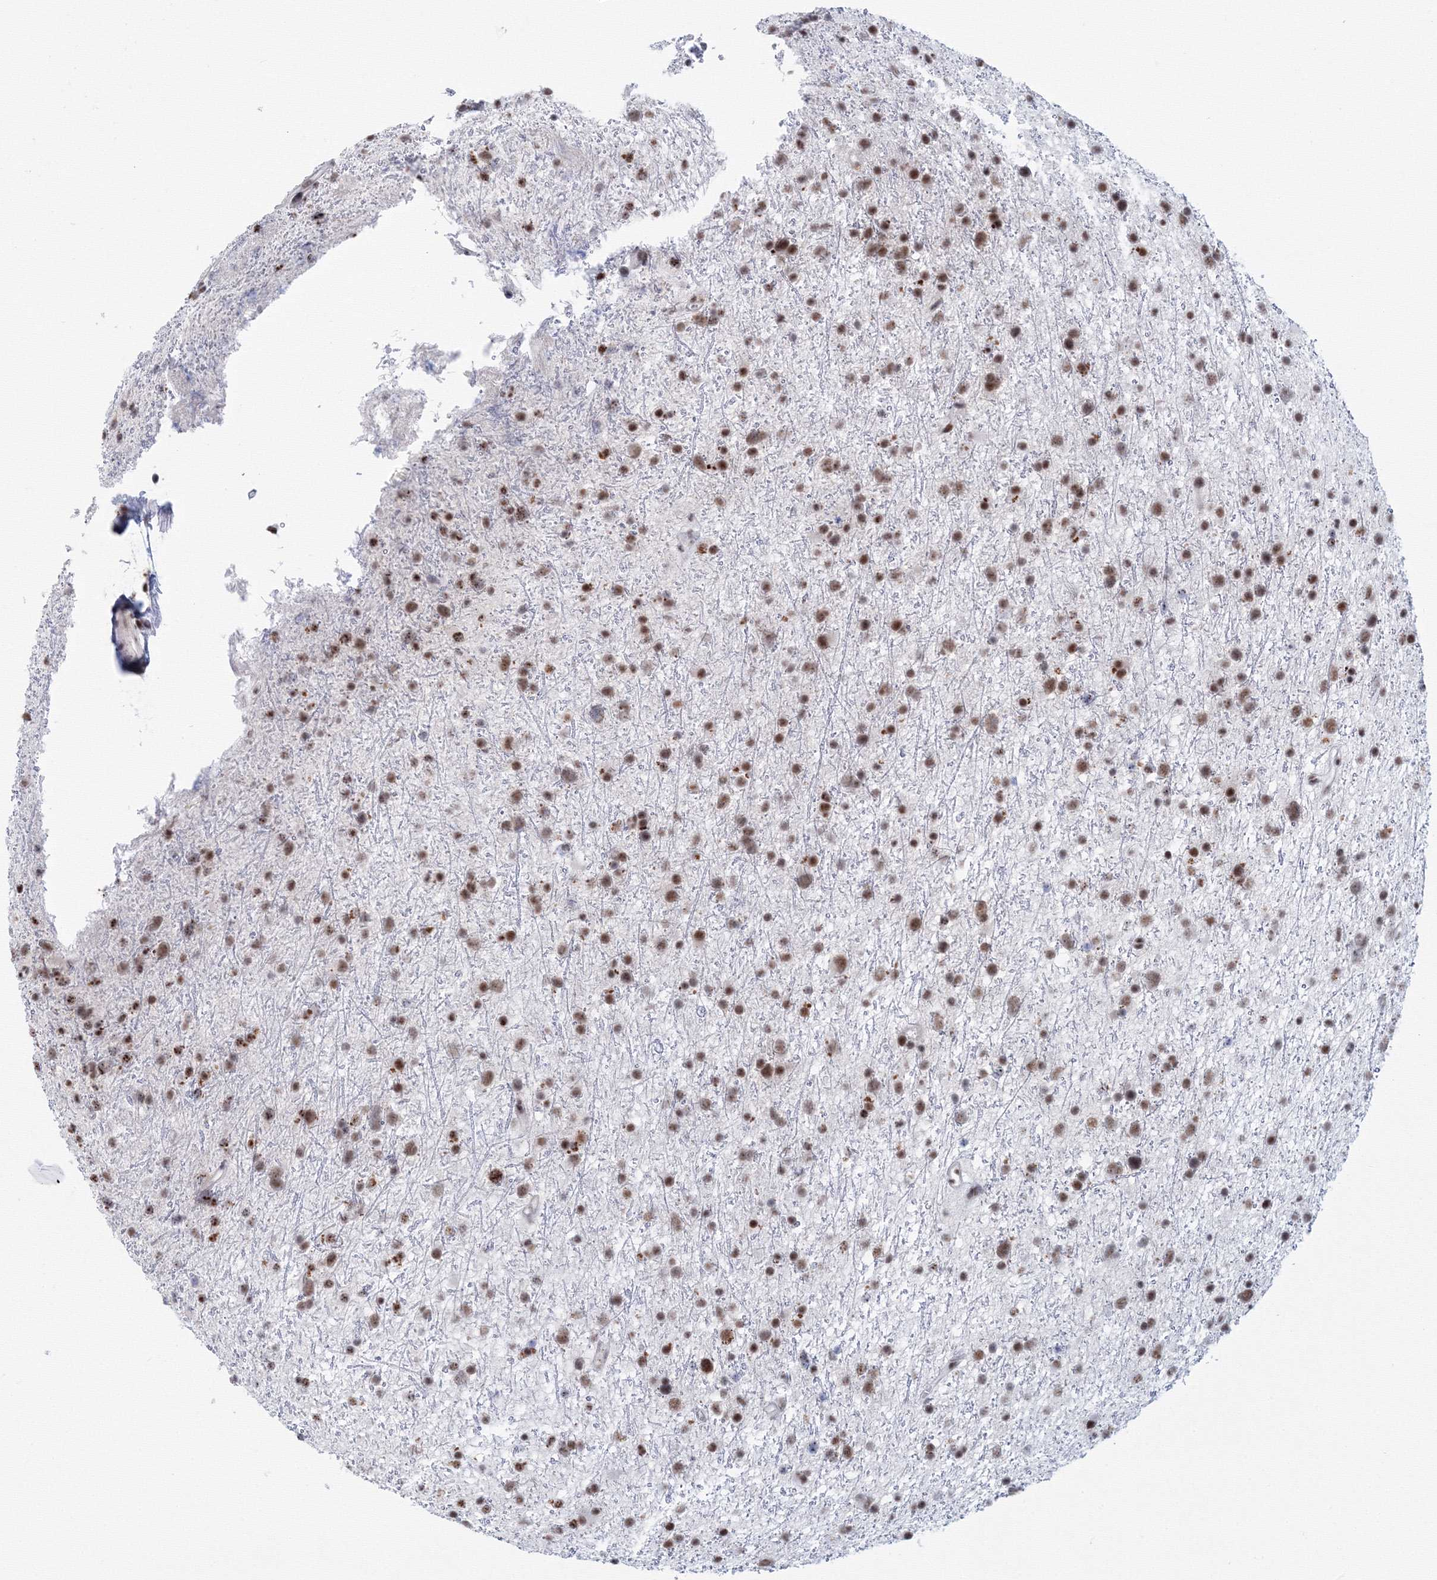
{"staining": {"intensity": "moderate", "quantity": ">75%", "location": "nuclear"}, "tissue": "glioma", "cell_type": "Tumor cells", "image_type": "cancer", "snomed": [{"axis": "morphology", "description": "Glioma, malignant, Low grade"}, {"axis": "topography", "description": "Cerebral cortex"}], "caption": "A photomicrograph of glioma stained for a protein exhibits moderate nuclear brown staining in tumor cells.", "gene": "SF3B6", "patient": {"sex": "female", "age": 39}}